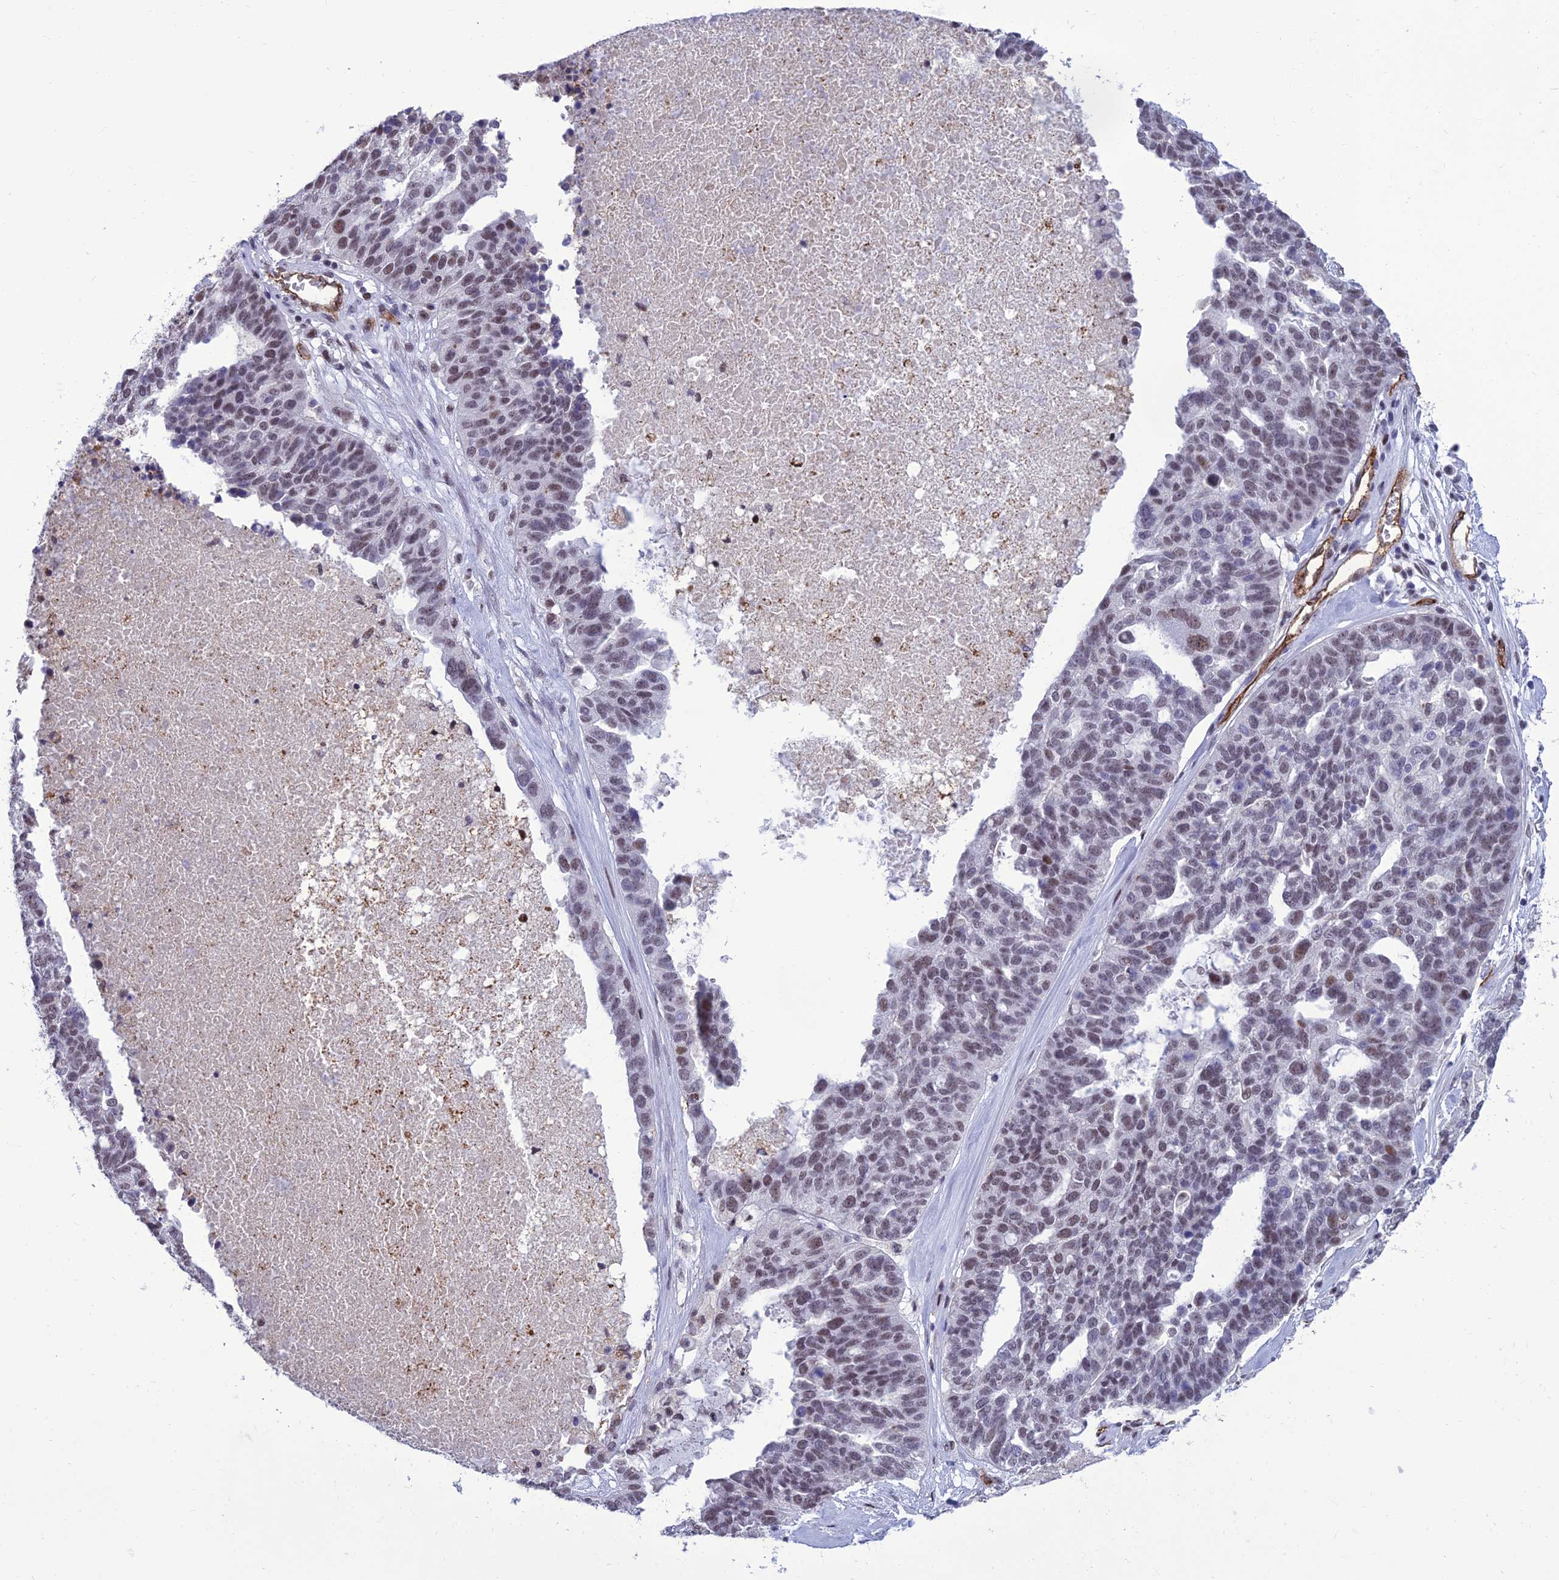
{"staining": {"intensity": "moderate", "quantity": "<25%", "location": "nuclear"}, "tissue": "ovarian cancer", "cell_type": "Tumor cells", "image_type": "cancer", "snomed": [{"axis": "morphology", "description": "Cystadenocarcinoma, serous, NOS"}, {"axis": "topography", "description": "Ovary"}], "caption": "Human serous cystadenocarcinoma (ovarian) stained with a protein marker exhibits moderate staining in tumor cells.", "gene": "RANBP3", "patient": {"sex": "female", "age": 59}}